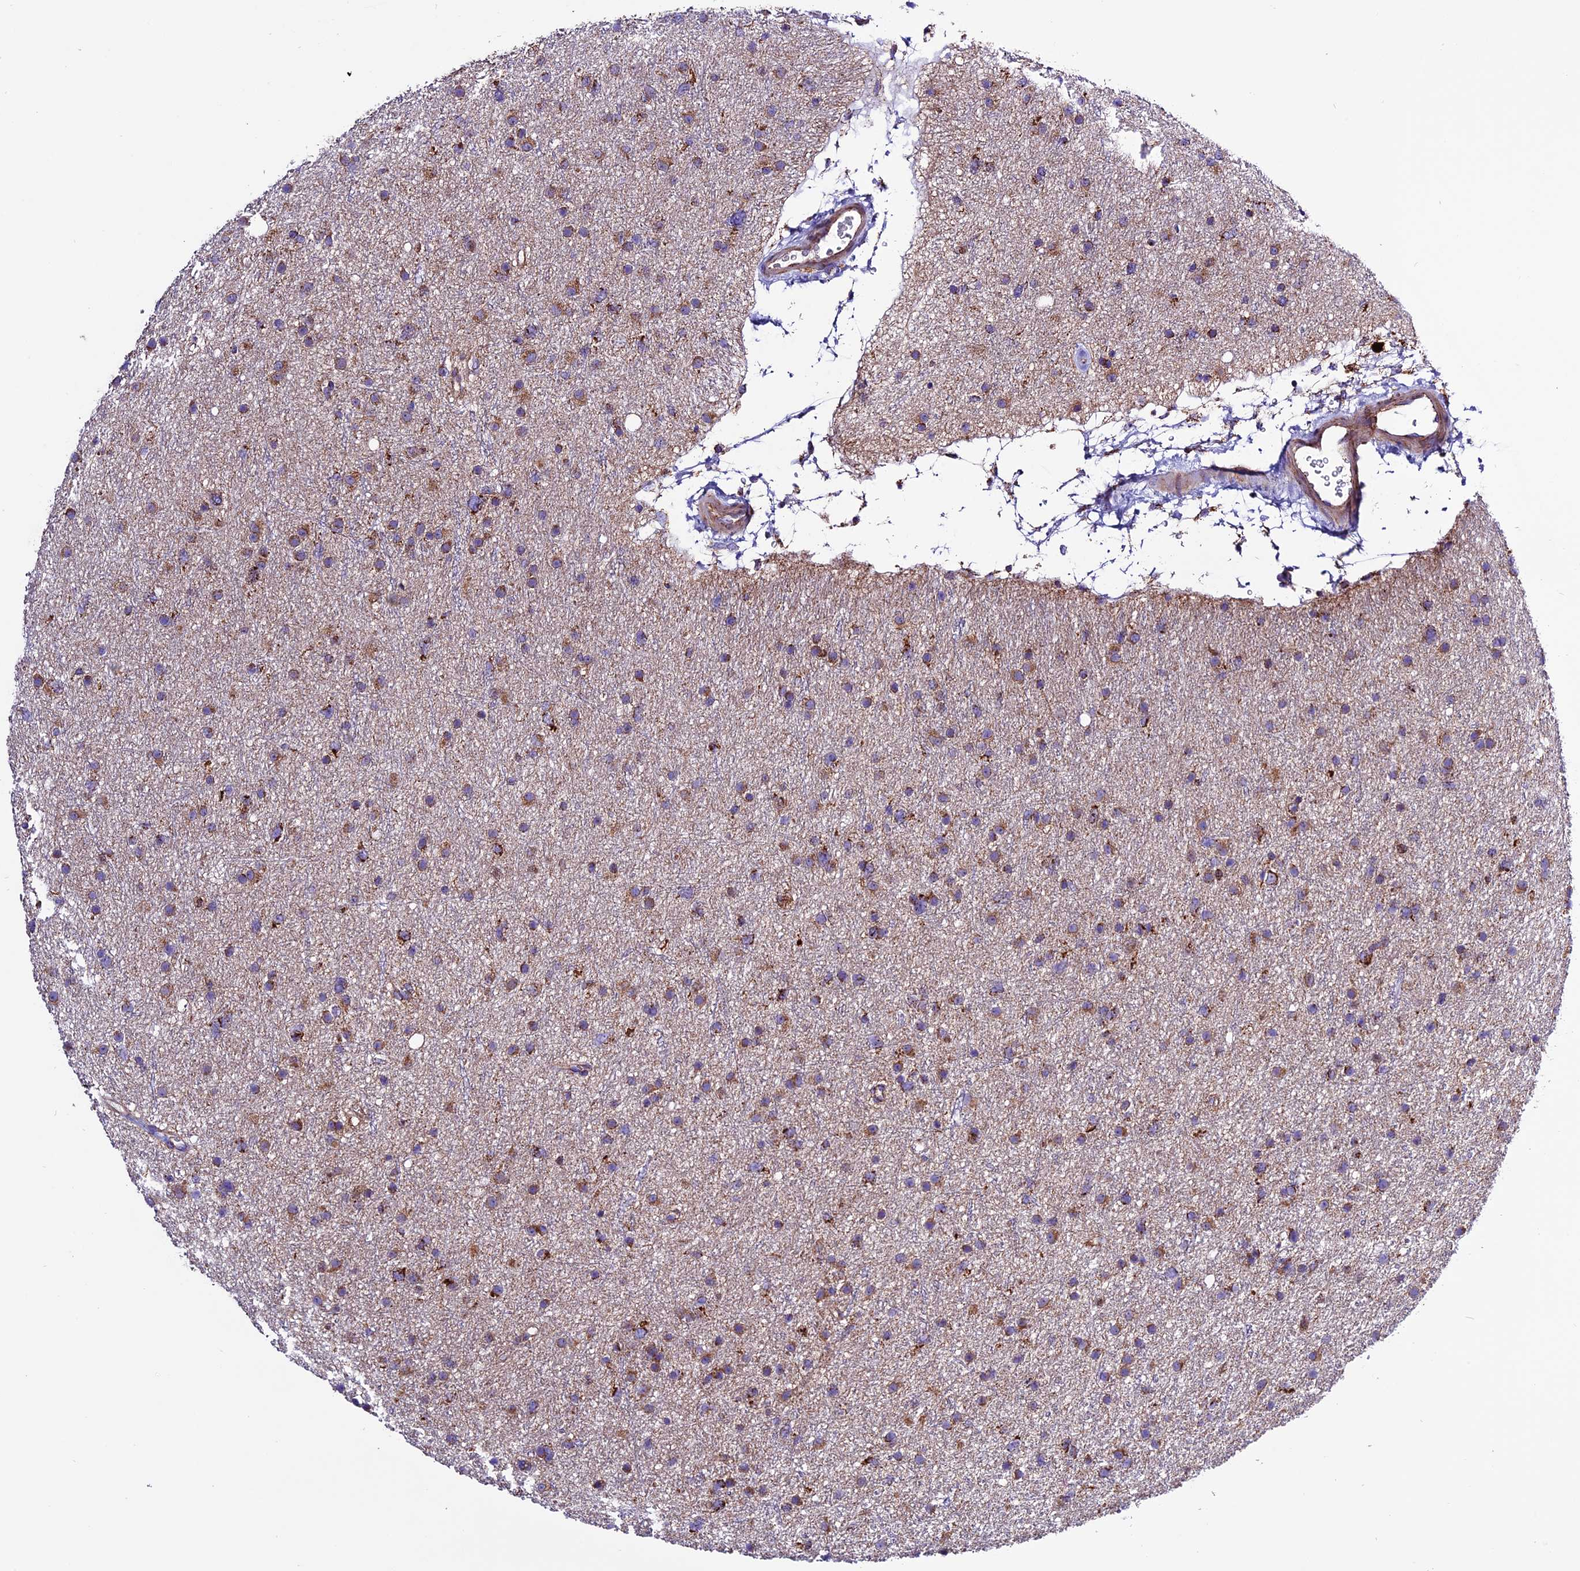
{"staining": {"intensity": "moderate", "quantity": "25%-75%", "location": "cytoplasmic/membranous"}, "tissue": "glioma", "cell_type": "Tumor cells", "image_type": "cancer", "snomed": [{"axis": "morphology", "description": "Glioma, malignant, Low grade"}, {"axis": "topography", "description": "Cerebral cortex"}], "caption": "Protein analysis of malignant glioma (low-grade) tissue demonstrates moderate cytoplasmic/membranous positivity in approximately 25%-75% of tumor cells.", "gene": "CX3CL1", "patient": {"sex": "female", "age": 39}}